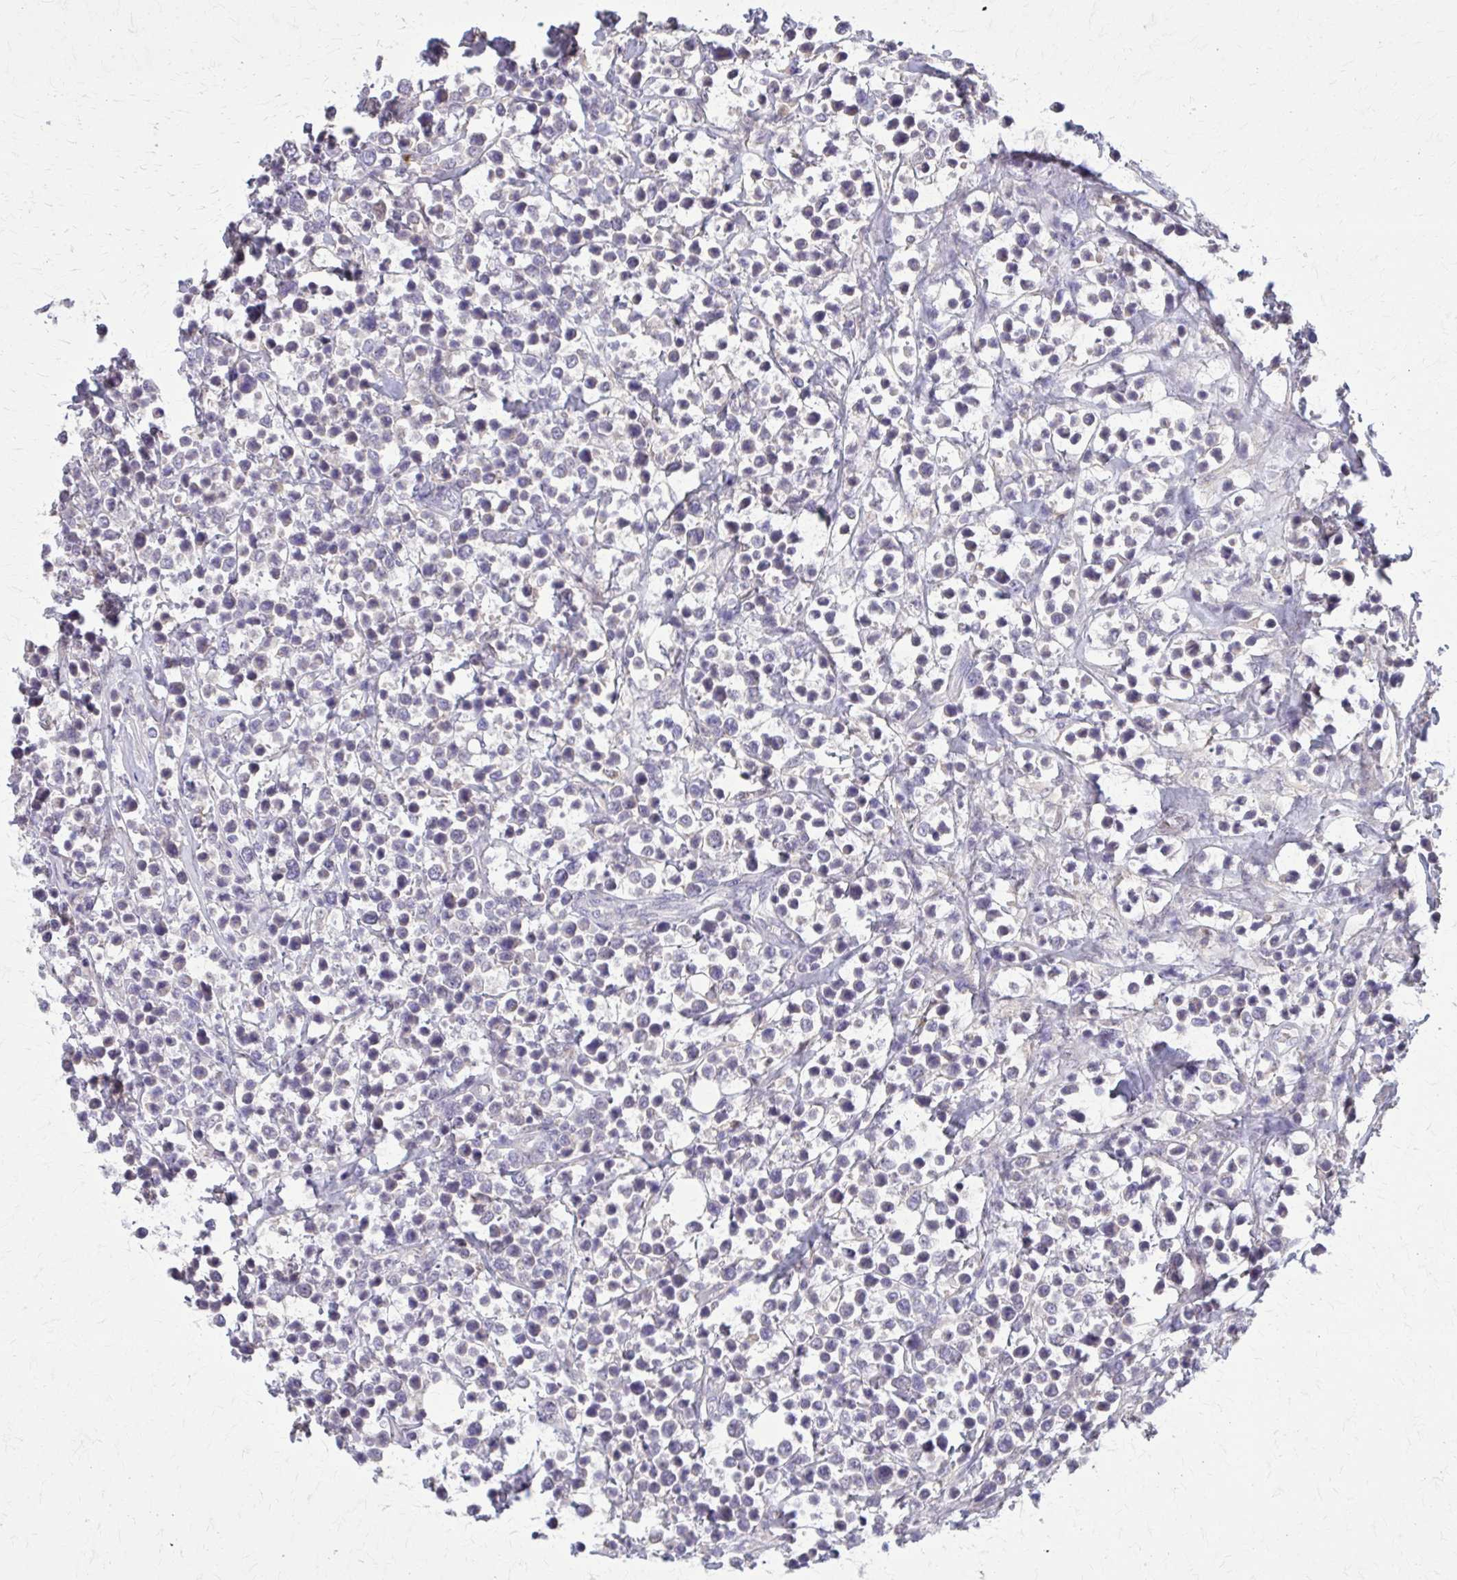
{"staining": {"intensity": "negative", "quantity": "none", "location": "none"}, "tissue": "lymphoma", "cell_type": "Tumor cells", "image_type": "cancer", "snomed": [{"axis": "morphology", "description": "Malignant lymphoma, non-Hodgkin's type, High grade"}, {"axis": "topography", "description": "Soft tissue"}], "caption": "DAB (3,3'-diaminobenzidine) immunohistochemical staining of malignant lymphoma, non-Hodgkin's type (high-grade) exhibits no significant expression in tumor cells.", "gene": "NRBF2", "patient": {"sex": "female", "age": 56}}